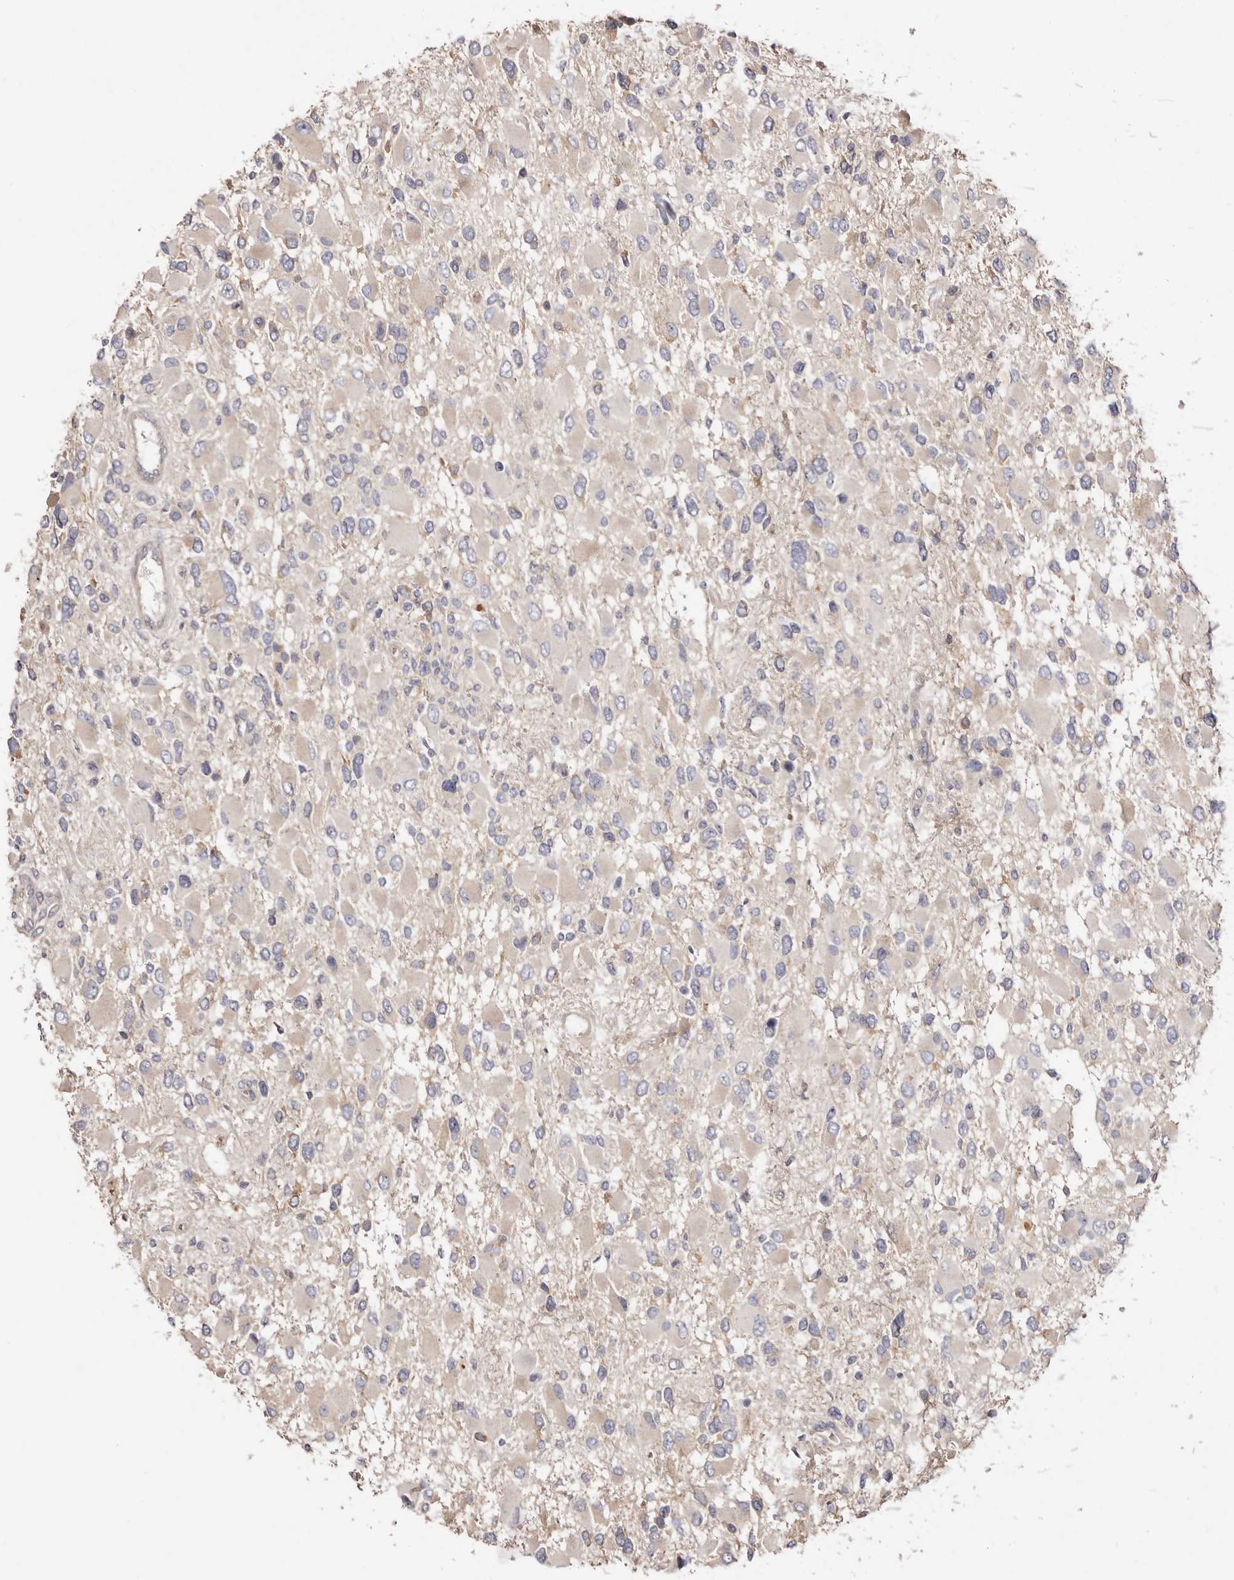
{"staining": {"intensity": "negative", "quantity": "none", "location": "none"}, "tissue": "glioma", "cell_type": "Tumor cells", "image_type": "cancer", "snomed": [{"axis": "morphology", "description": "Glioma, malignant, High grade"}, {"axis": "topography", "description": "Brain"}], "caption": "Tumor cells are negative for brown protein staining in malignant high-grade glioma.", "gene": "FAM167B", "patient": {"sex": "male", "age": 53}}